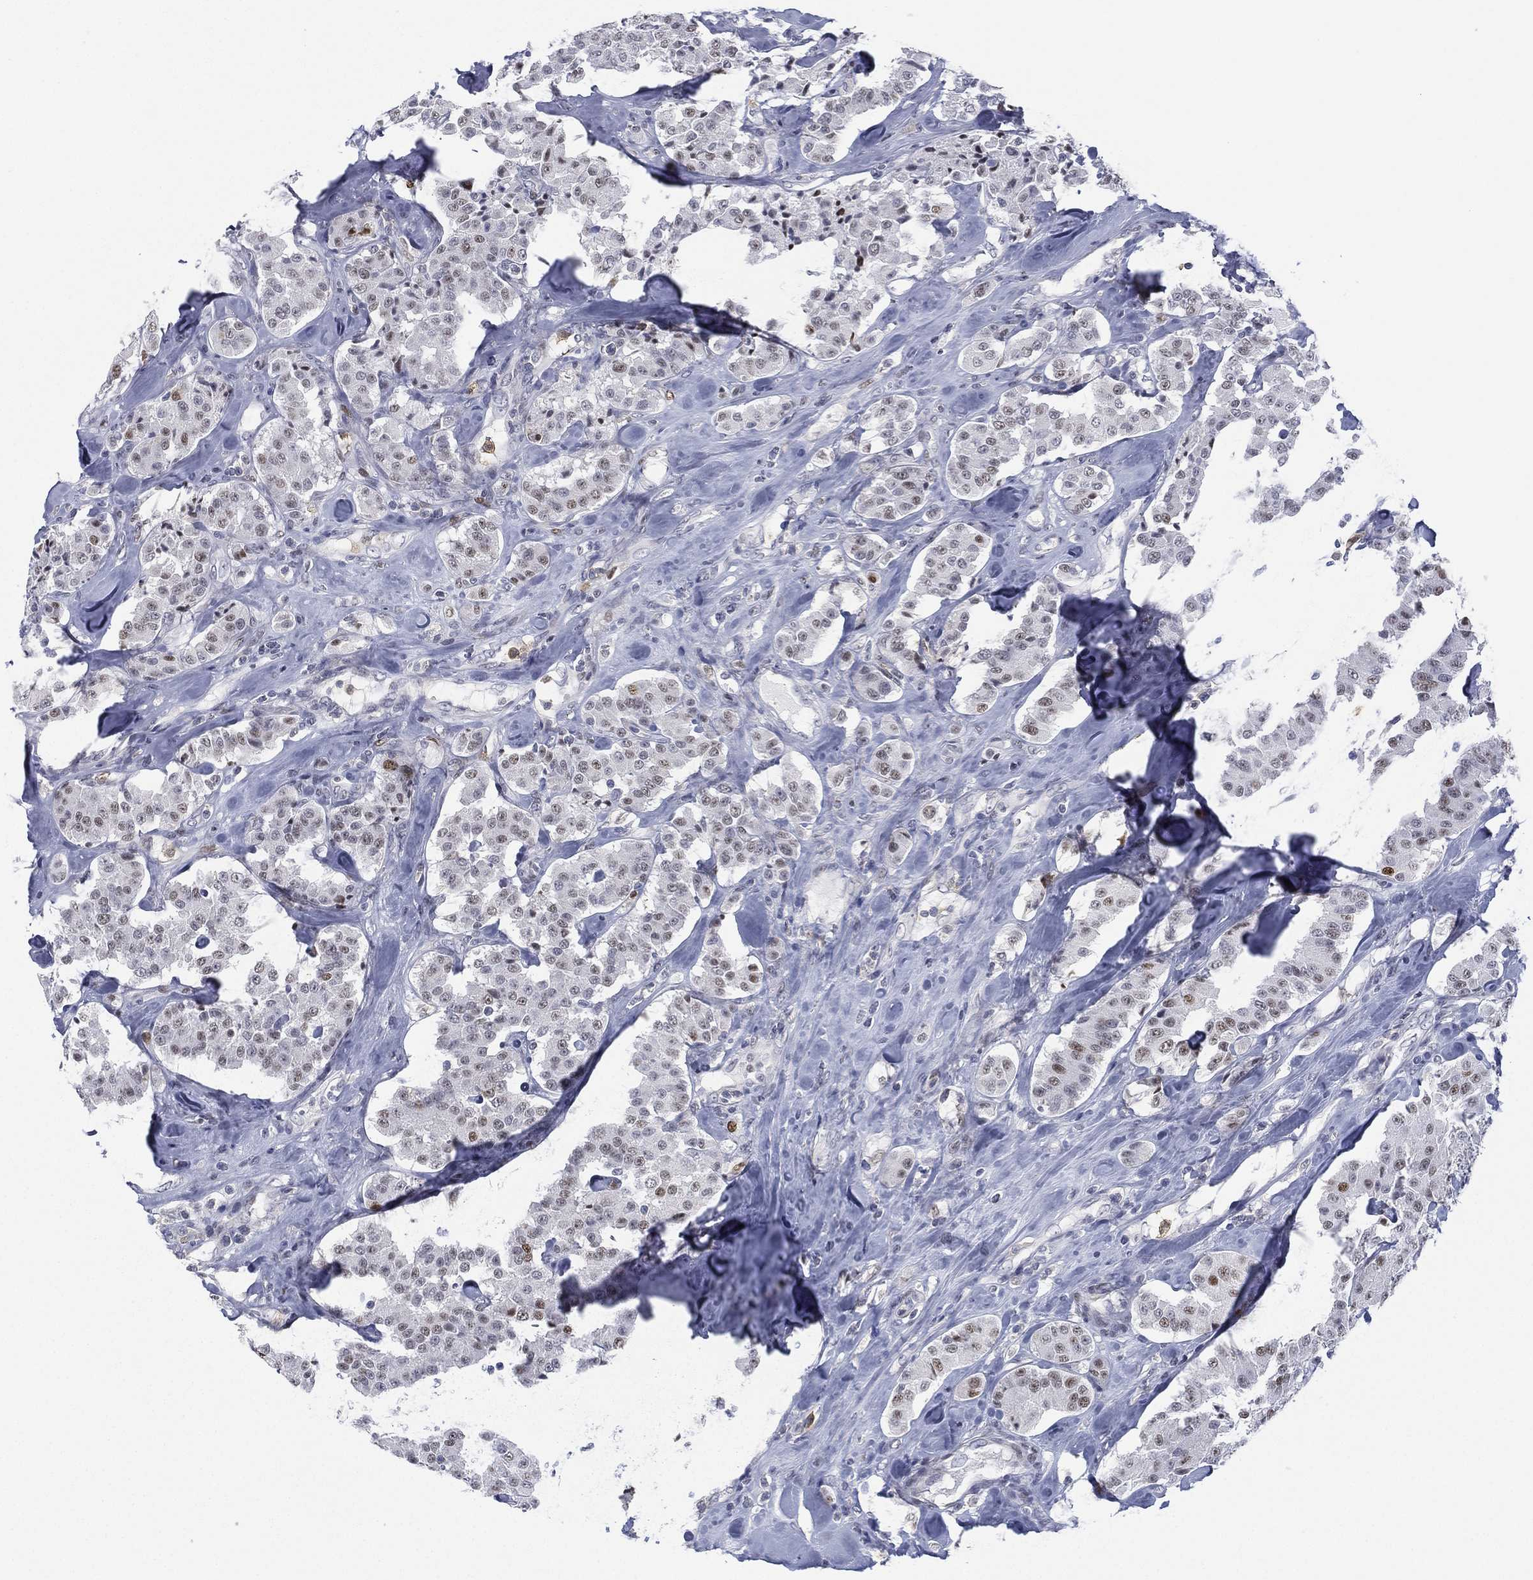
{"staining": {"intensity": "weak", "quantity": "<25%", "location": "nuclear"}, "tissue": "carcinoid", "cell_type": "Tumor cells", "image_type": "cancer", "snomed": [{"axis": "morphology", "description": "Carcinoid, malignant, NOS"}, {"axis": "topography", "description": "Pancreas"}], "caption": "Image shows no protein staining in tumor cells of carcinoid tissue.", "gene": "ZNF711", "patient": {"sex": "male", "age": 41}}